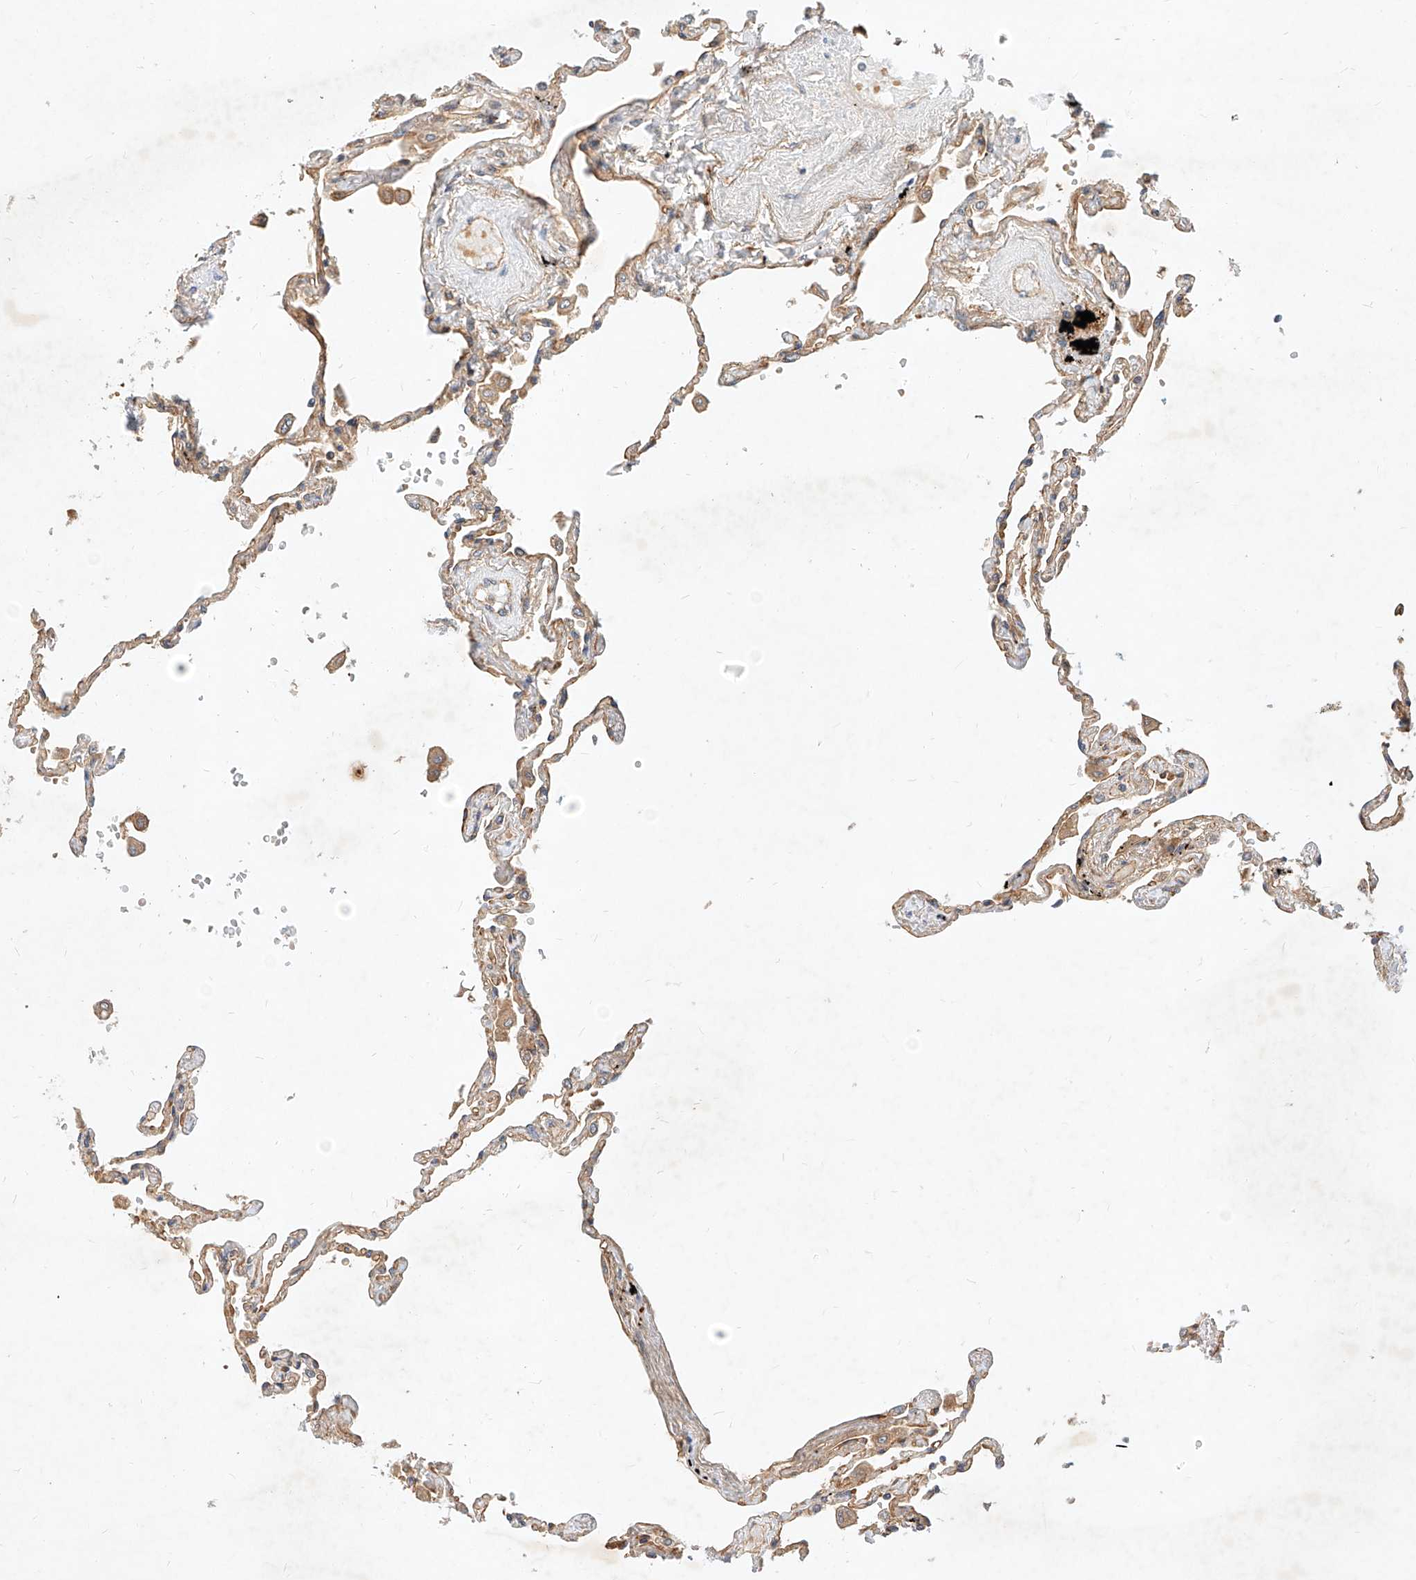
{"staining": {"intensity": "moderate", "quantity": ">75%", "location": "cytoplasmic/membranous"}, "tissue": "lung", "cell_type": "Alveolar cells", "image_type": "normal", "snomed": [{"axis": "morphology", "description": "Normal tissue, NOS"}, {"axis": "topography", "description": "Lung"}], "caption": "Protein expression analysis of benign human lung reveals moderate cytoplasmic/membranous expression in about >75% of alveolar cells. (Stains: DAB (3,3'-diaminobenzidine) in brown, nuclei in blue, Microscopy: brightfield microscopy at high magnification).", "gene": "NFAM1", "patient": {"sex": "female", "age": 67}}